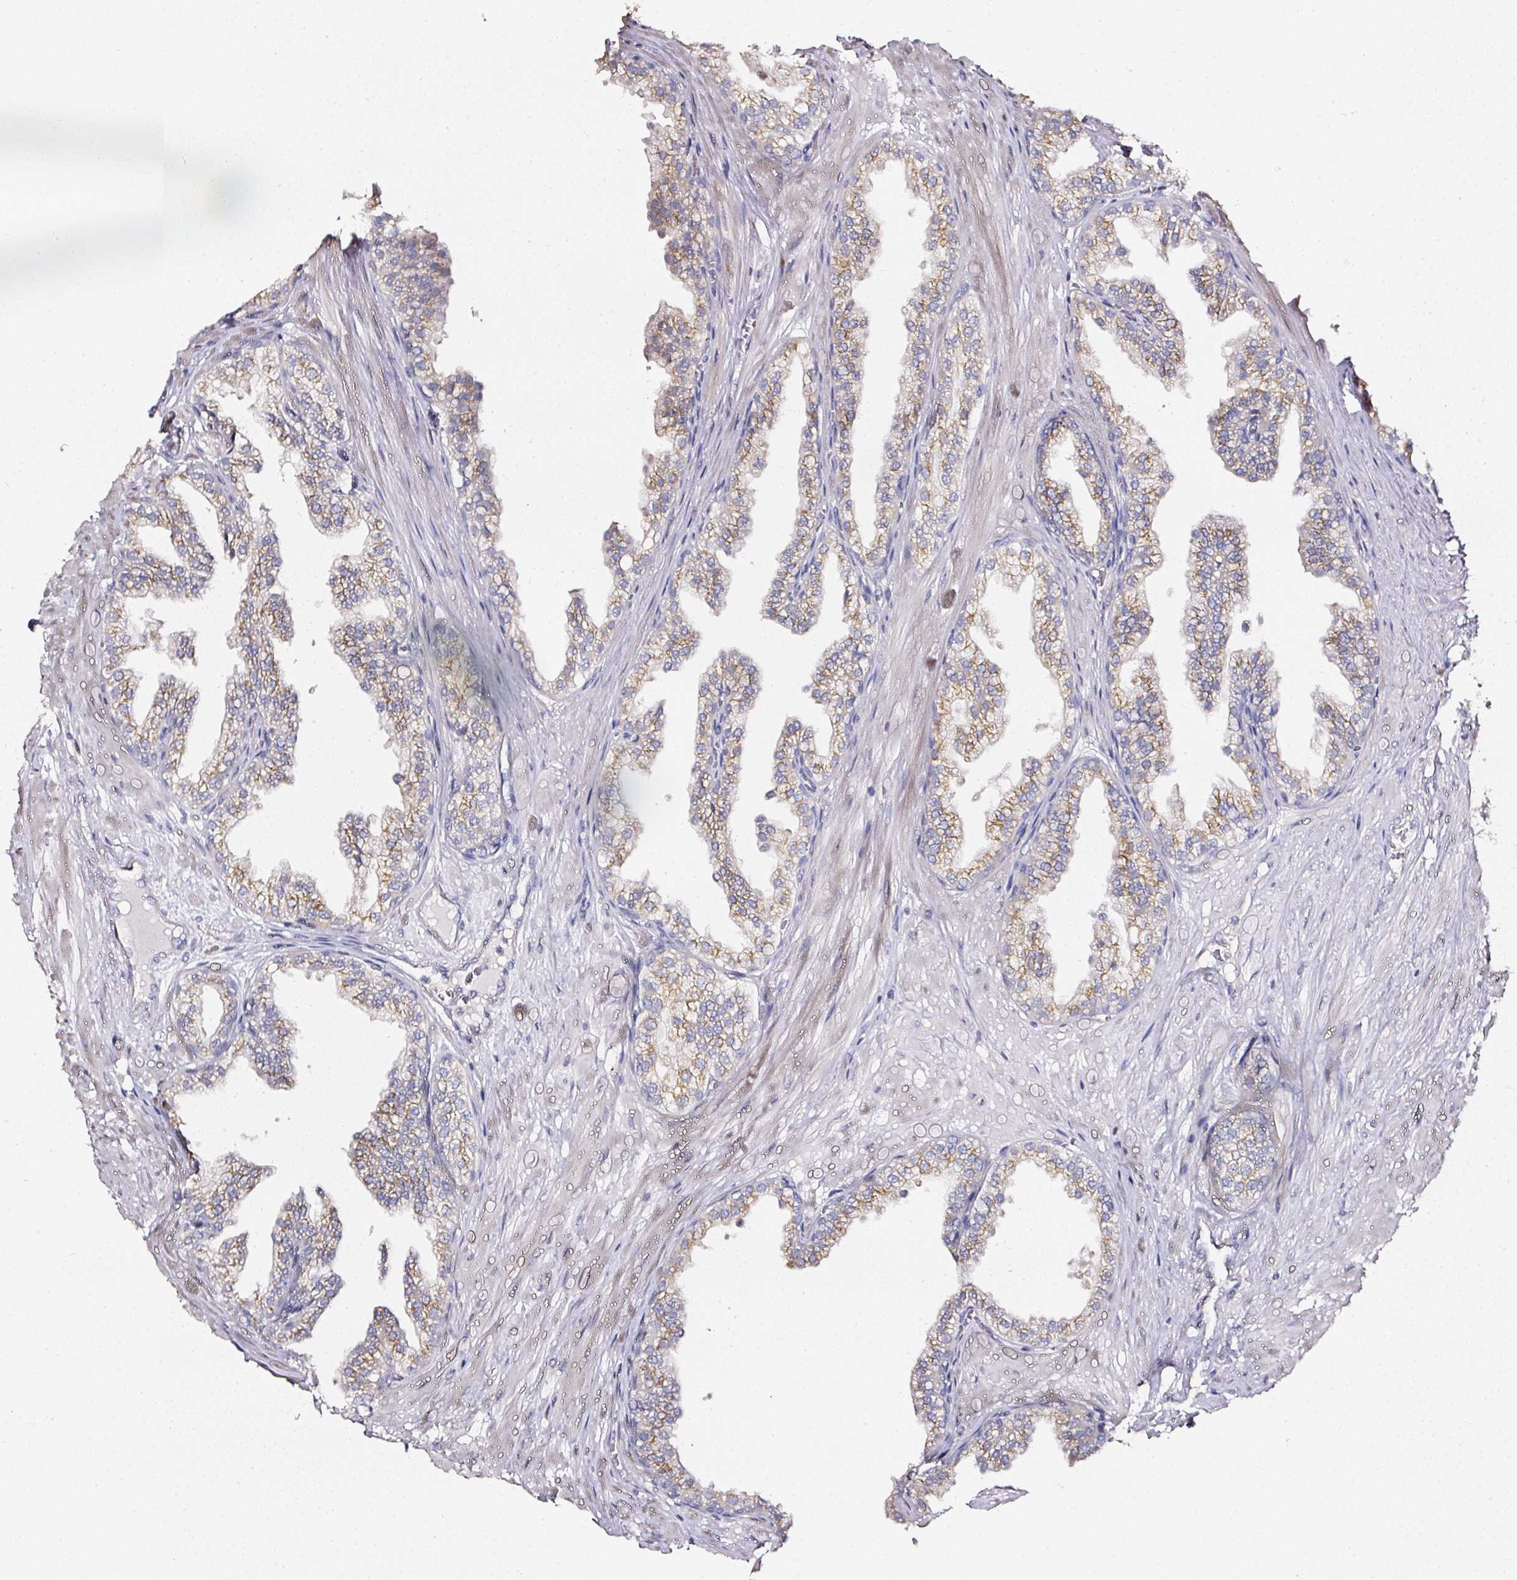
{"staining": {"intensity": "moderate", "quantity": ">75%", "location": "cytoplasmic/membranous"}, "tissue": "prostate", "cell_type": "Glandular cells", "image_type": "normal", "snomed": [{"axis": "morphology", "description": "Normal tissue, NOS"}, {"axis": "topography", "description": "Prostate"}, {"axis": "topography", "description": "Peripheral nerve tissue"}], "caption": "The immunohistochemical stain labels moderate cytoplasmic/membranous expression in glandular cells of benign prostate.", "gene": "NTRK1", "patient": {"sex": "male", "age": 55}}